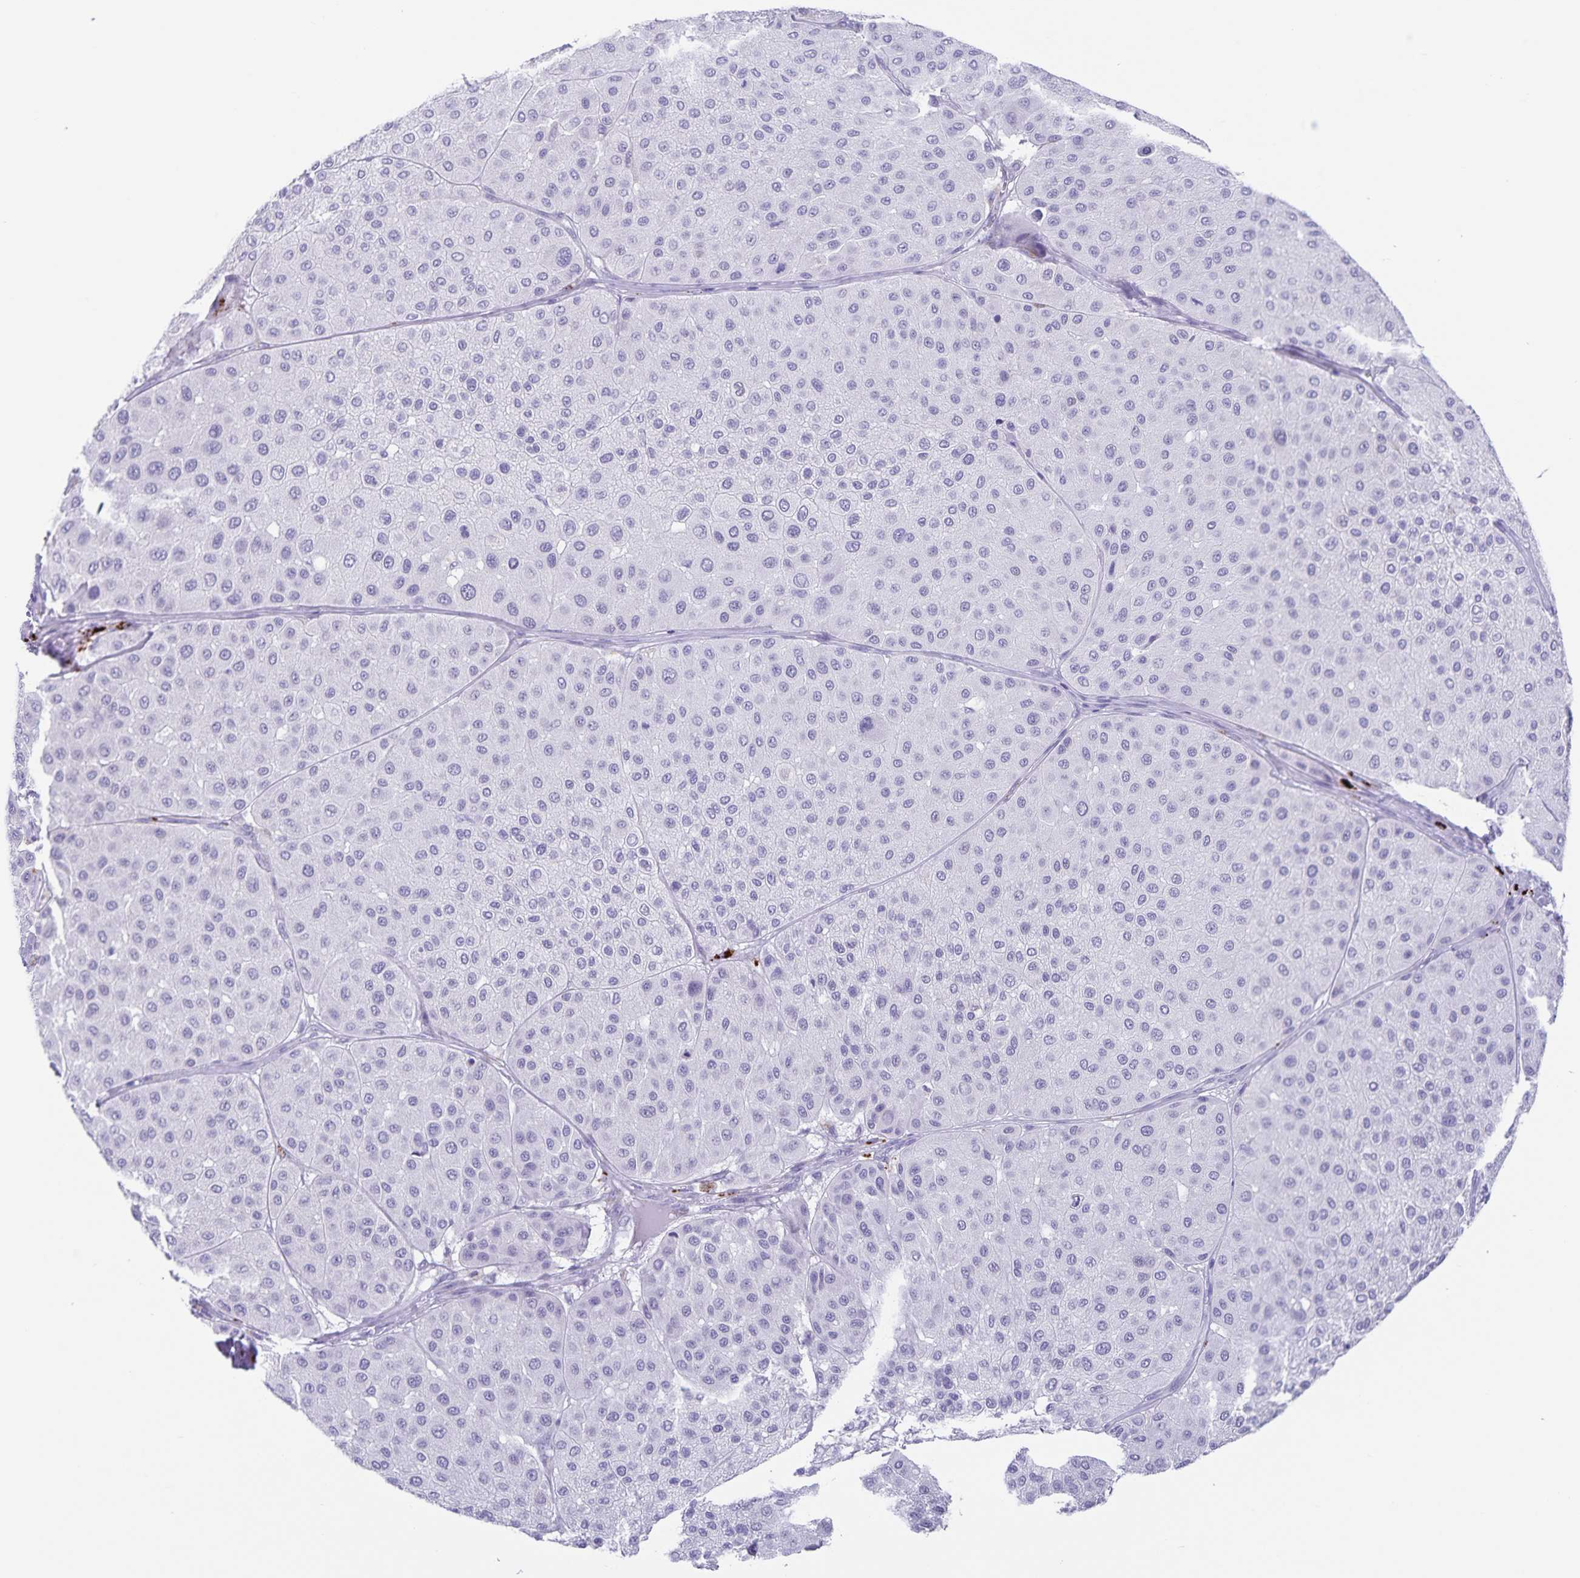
{"staining": {"intensity": "negative", "quantity": "none", "location": "none"}, "tissue": "melanoma", "cell_type": "Tumor cells", "image_type": "cancer", "snomed": [{"axis": "morphology", "description": "Malignant melanoma, Metastatic site"}, {"axis": "topography", "description": "Smooth muscle"}], "caption": "High power microscopy image of an IHC histopathology image of melanoma, revealing no significant staining in tumor cells.", "gene": "C11orf42", "patient": {"sex": "male", "age": 41}}